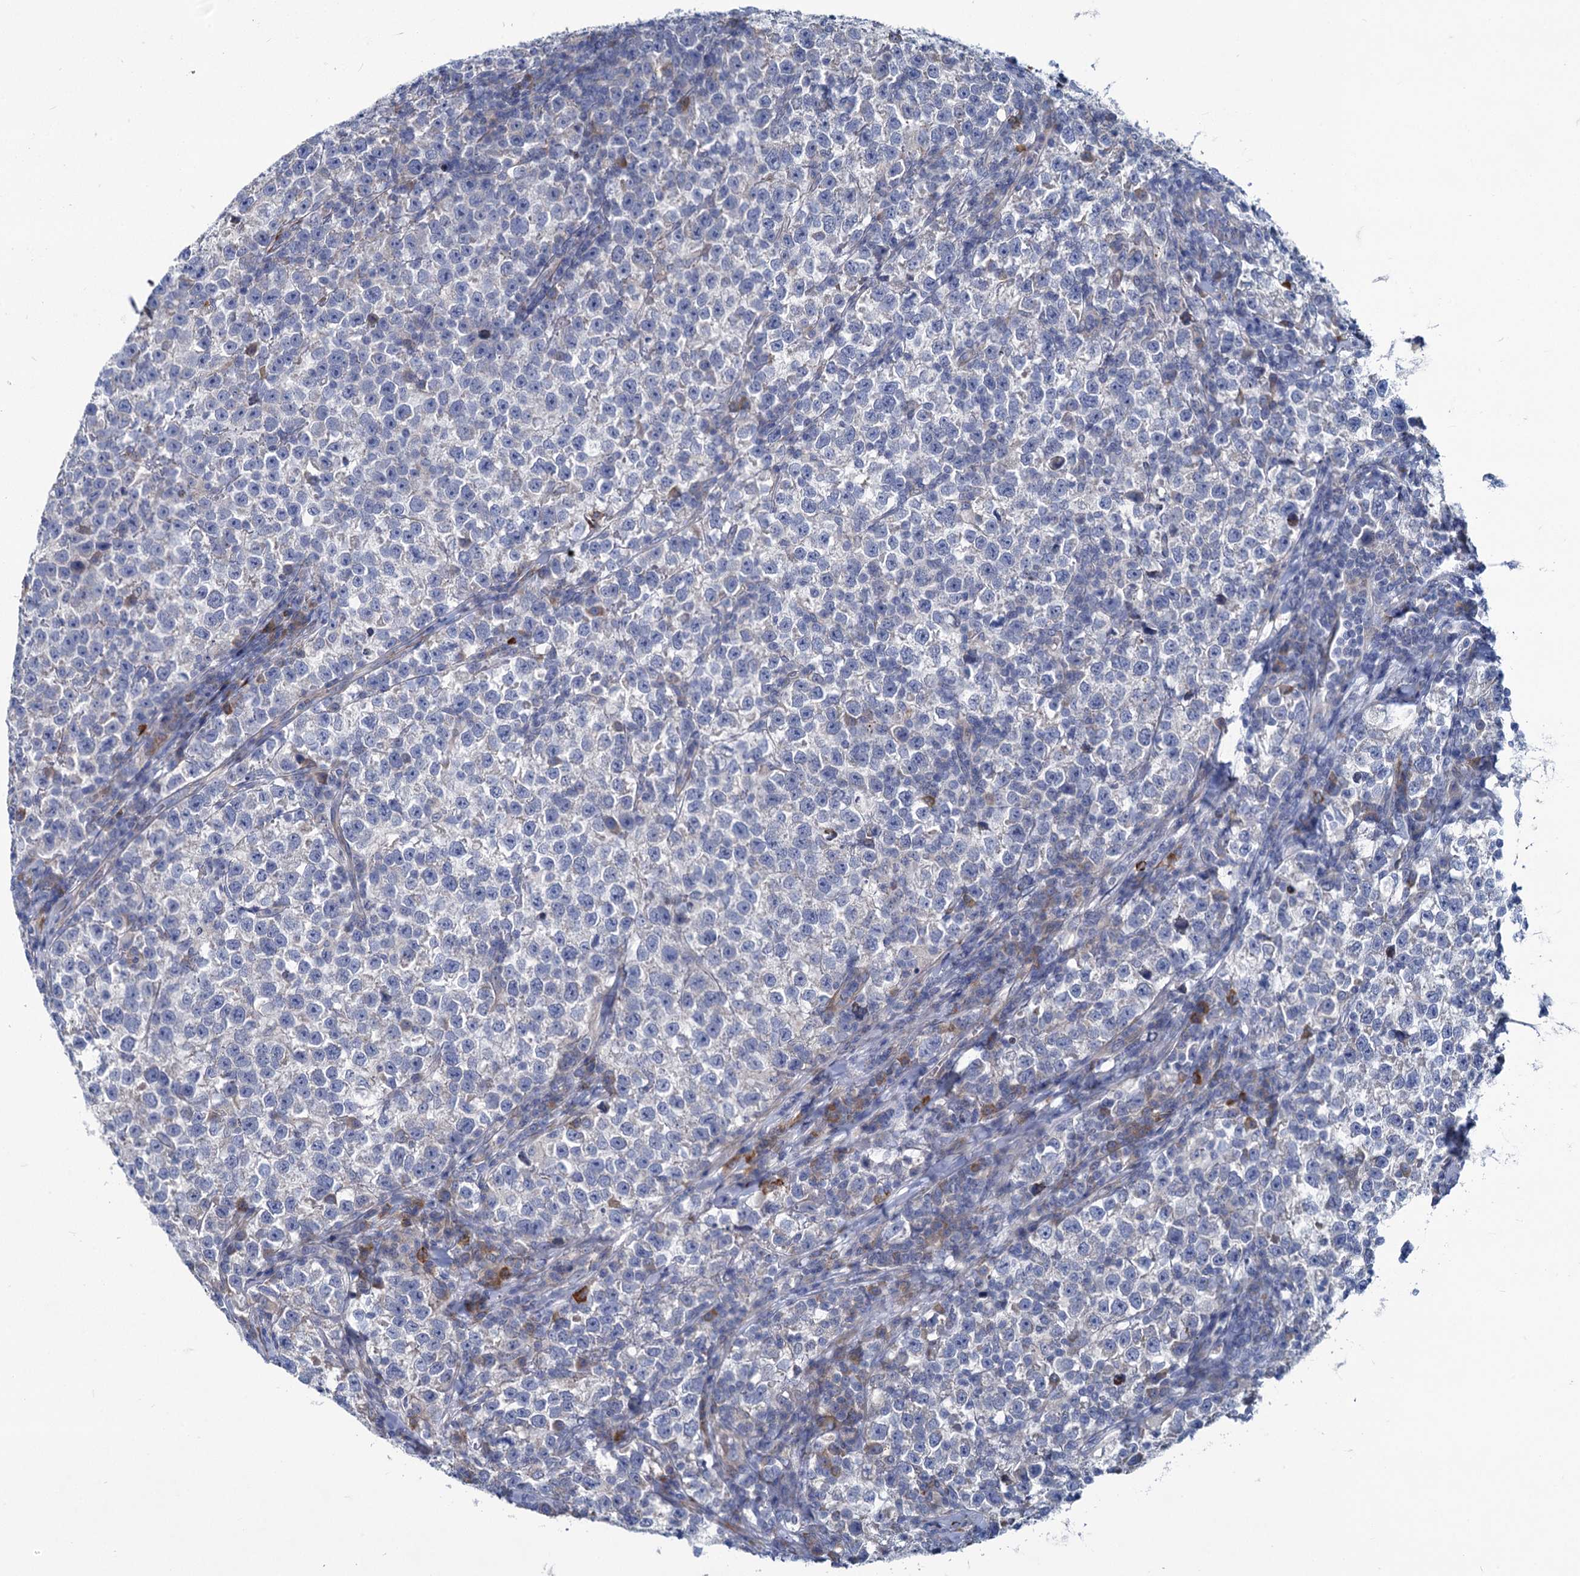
{"staining": {"intensity": "negative", "quantity": "none", "location": "none"}, "tissue": "testis cancer", "cell_type": "Tumor cells", "image_type": "cancer", "snomed": [{"axis": "morphology", "description": "Normal tissue, NOS"}, {"axis": "morphology", "description": "Seminoma, NOS"}, {"axis": "topography", "description": "Testis"}], "caption": "The immunohistochemistry photomicrograph has no significant expression in tumor cells of testis cancer tissue.", "gene": "PRSS35", "patient": {"sex": "male", "age": 43}}